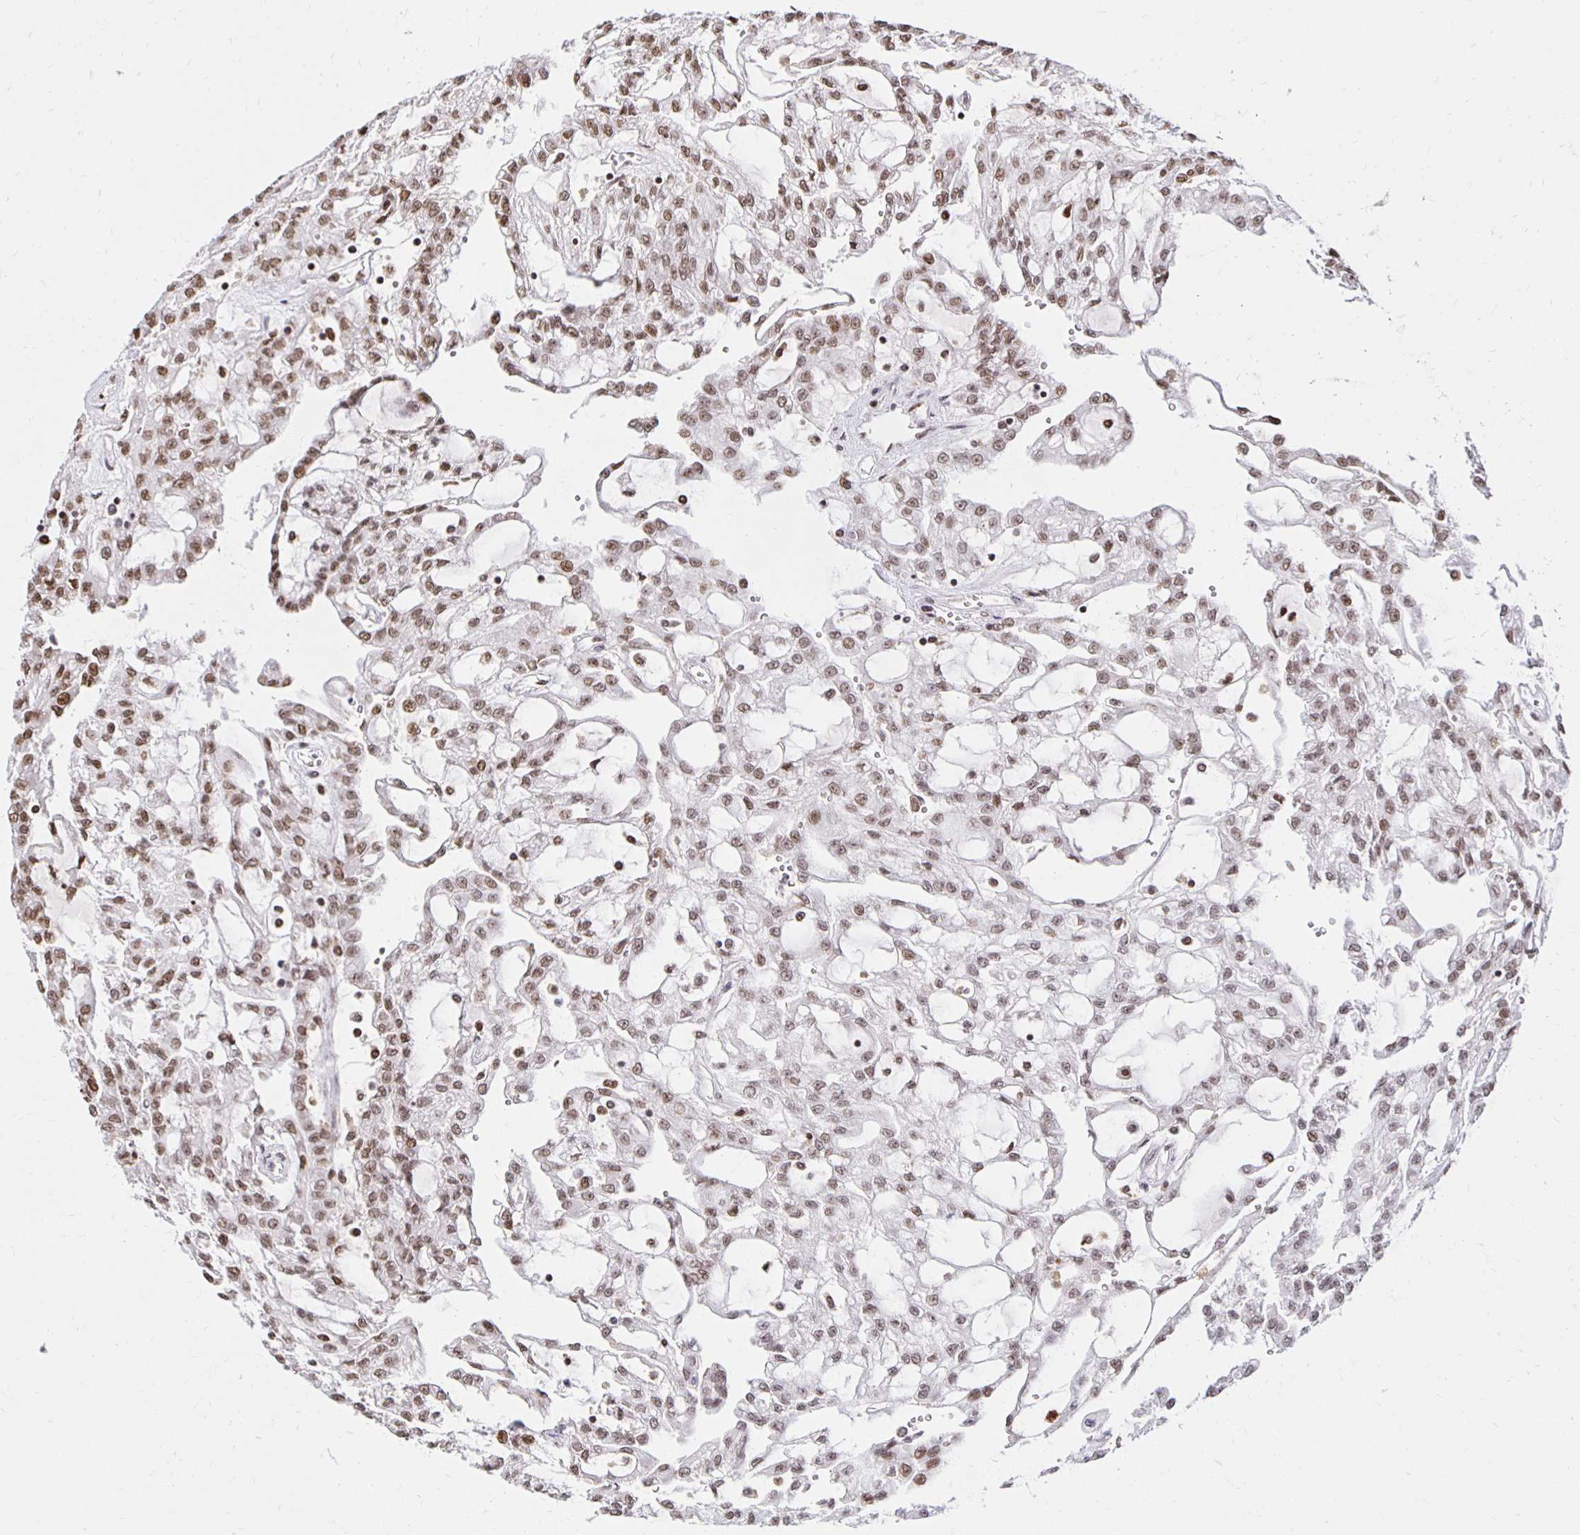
{"staining": {"intensity": "moderate", "quantity": "25%-75%", "location": "nuclear"}, "tissue": "renal cancer", "cell_type": "Tumor cells", "image_type": "cancer", "snomed": [{"axis": "morphology", "description": "Adenocarcinoma, NOS"}, {"axis": "topography", "description": "Kidney"}], "caption": "Protein staining of renal adenocarcinoma tissue shows moderate nuclear staining in about 25%-75% of tumor cells.", "gene": "ZNF579", "patient": {"sex": "male", "age": 63}}